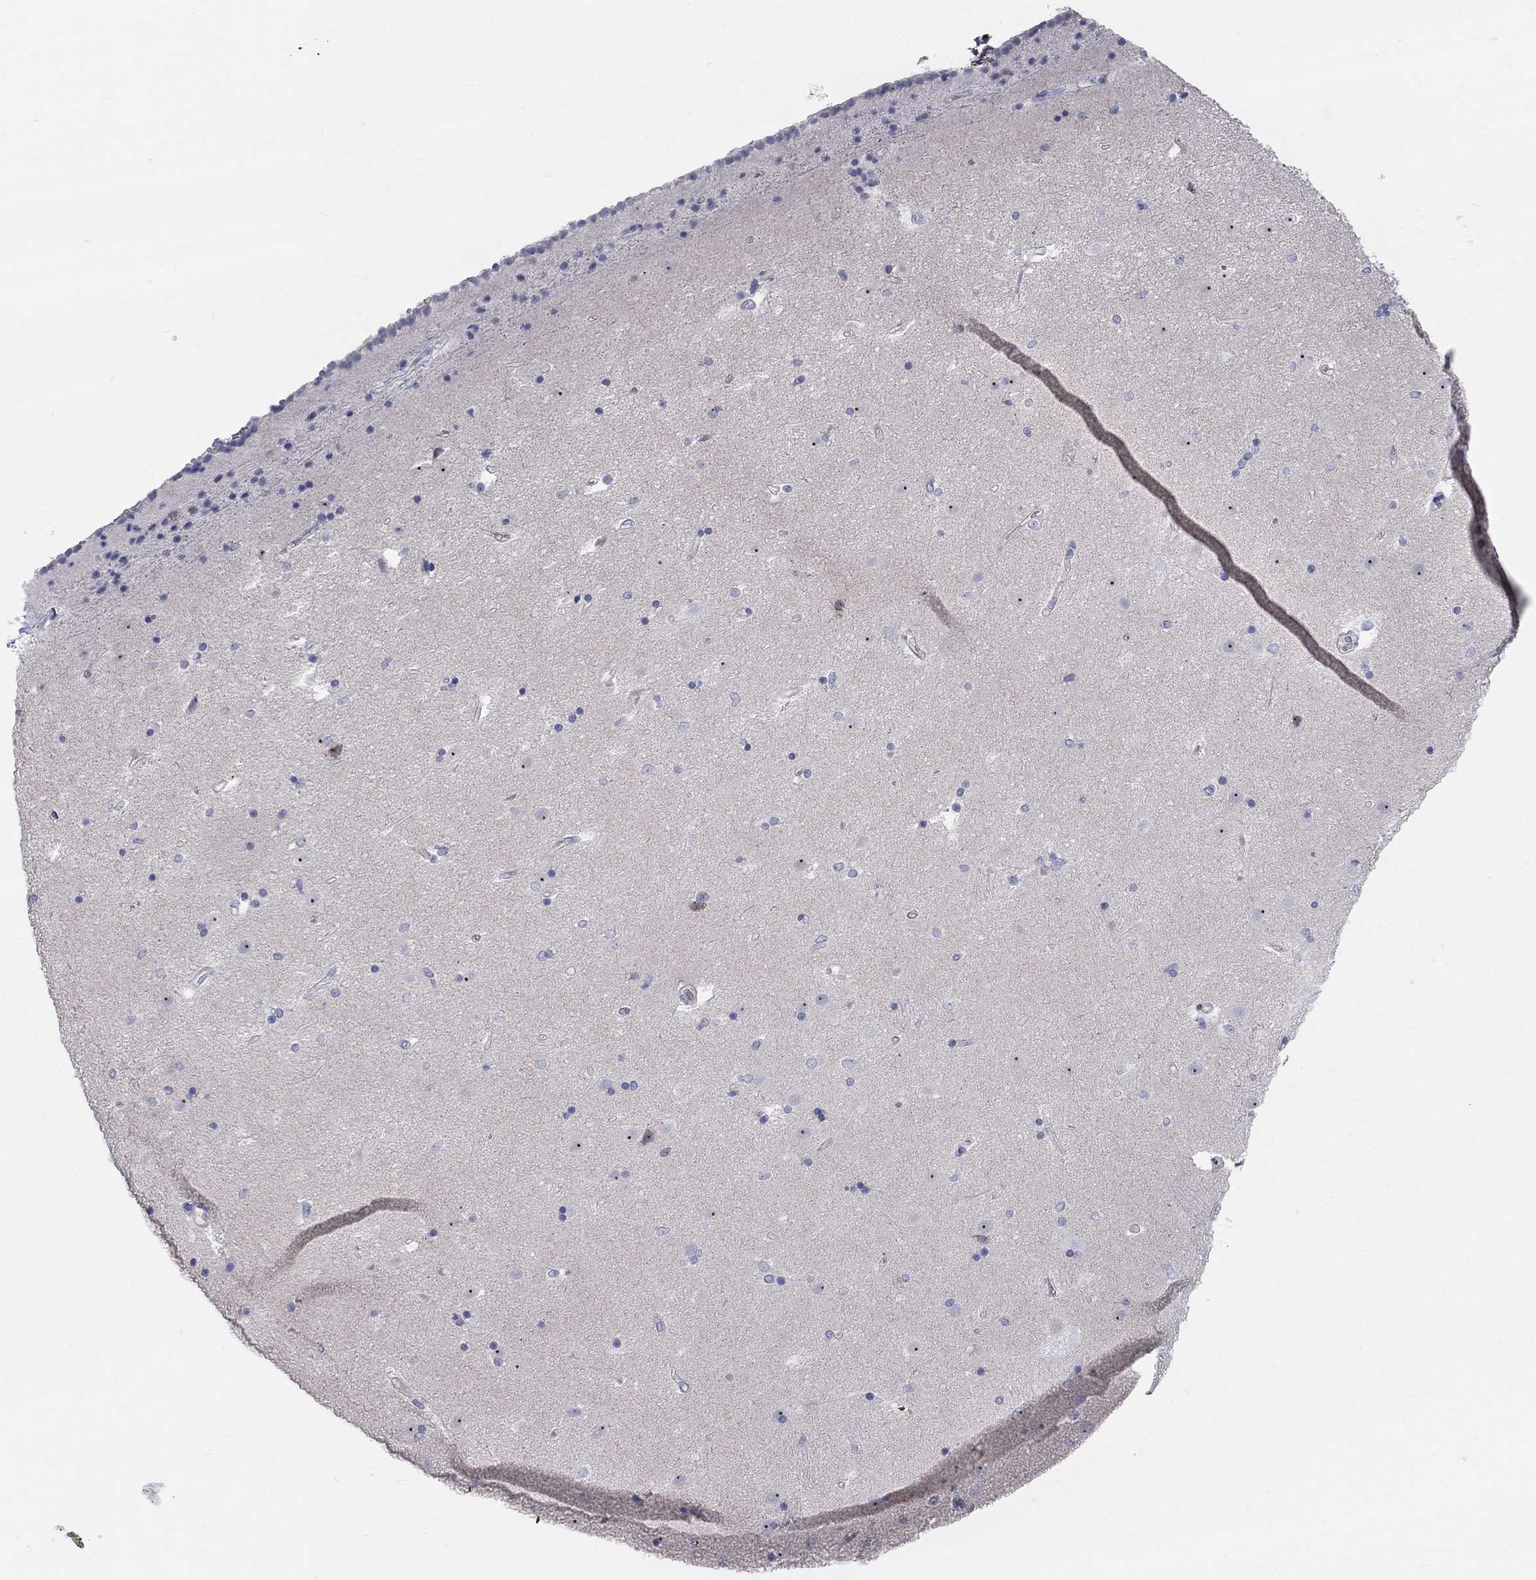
{"staining": {"intensity": "negative", "quantity": "none", "location": "none"}, "tissue": "caudate", "cell_type": "Glial cells", "image_type": "normal", "snomed": [{"axis": "morphology", "description": "Normal tissue, NOS"}, {"axis": "topography", "description": "Lateral ventricle wall"}], "caption": "IHC of benign caudate reveals no positivity in glial cells.", "gene": "AOX1", "patient": {"sex": "female", "age": 71}}